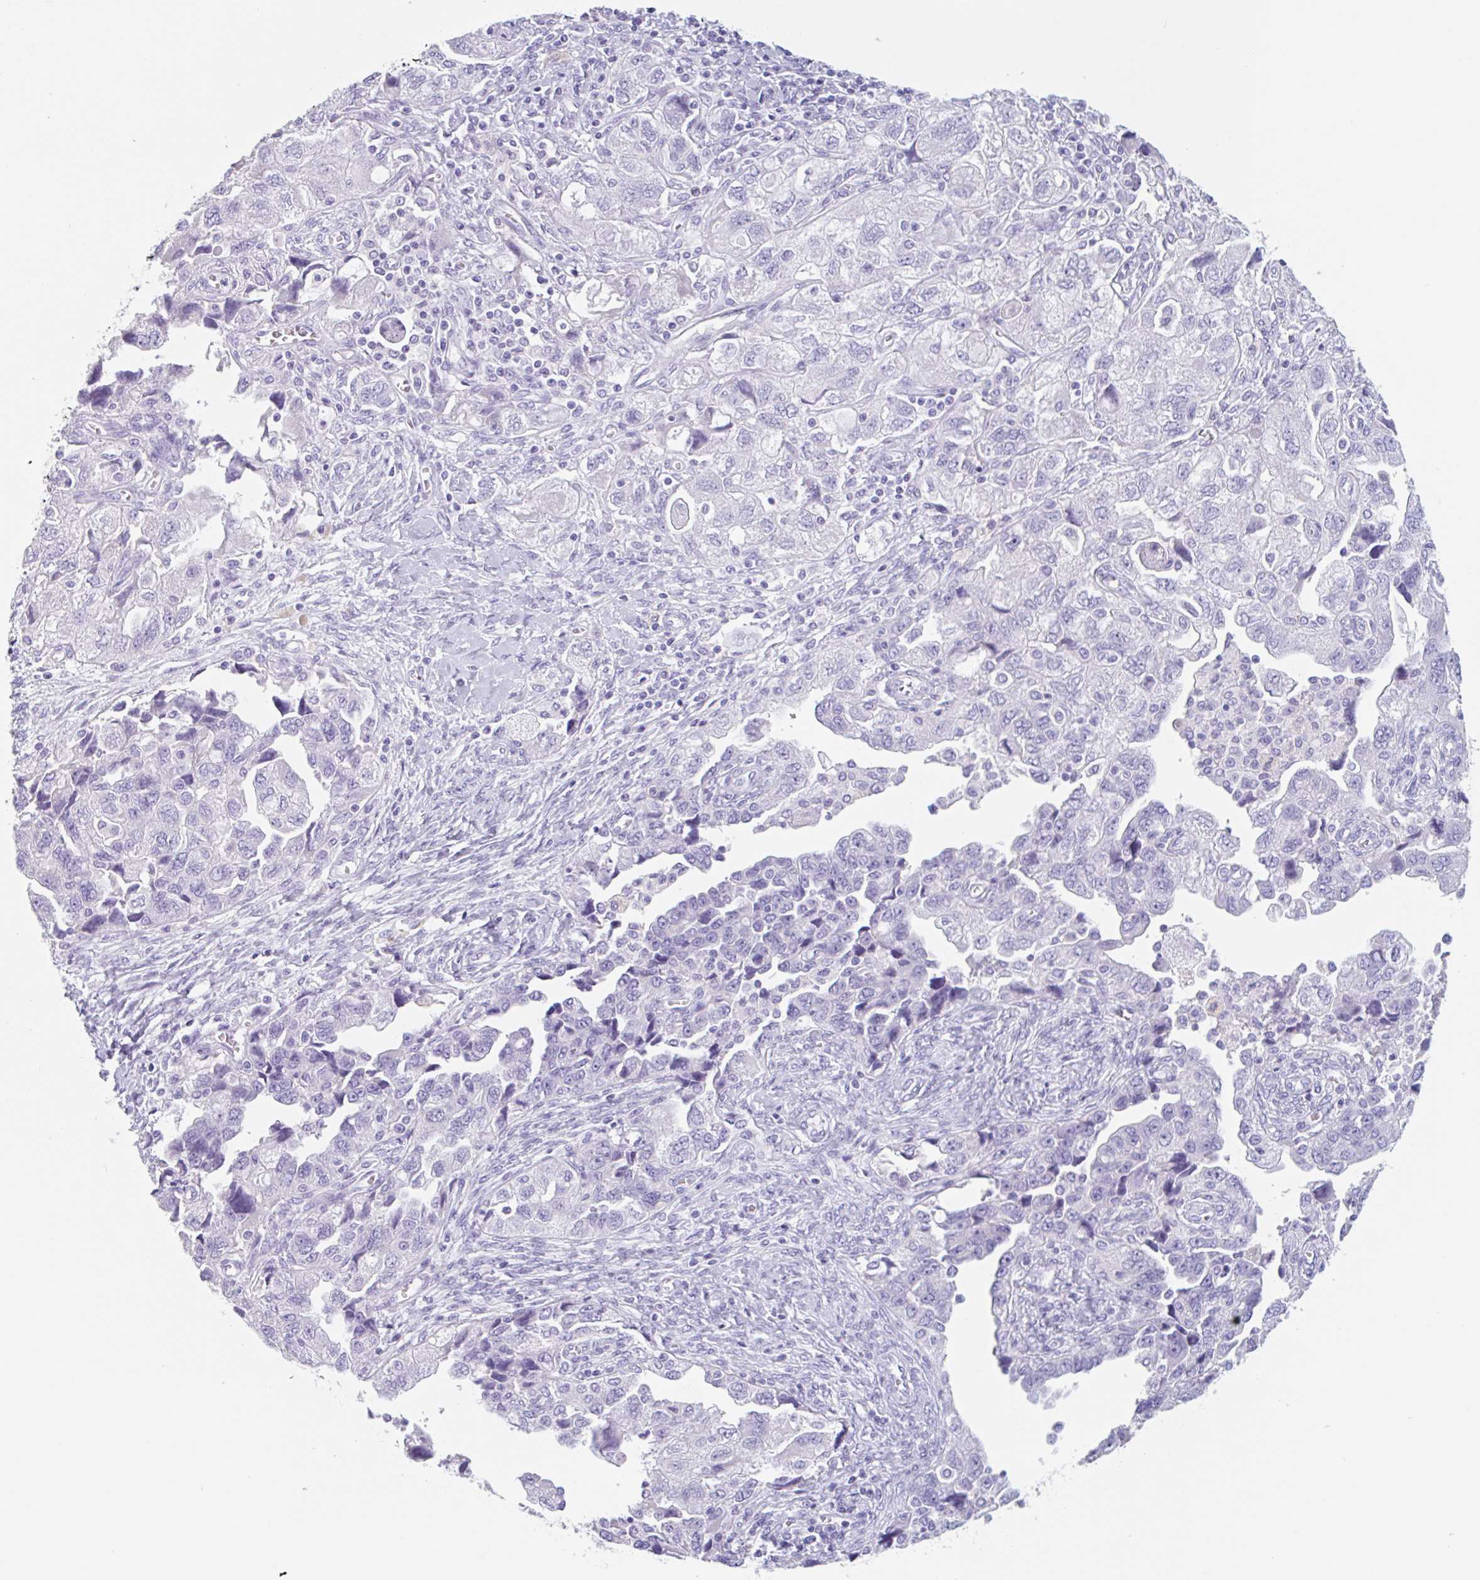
{"staining": {"intensity": "negative", "quantity": "none", "location": "none"}, "tissue": "ovarian cancer", "cell_type": "Tumor cells", "image_type": "cancer", "snomed": [{"axis": "morphology", "description": "Carcinoma, NOS"}, {"axis": "morphology", "description": "Cystadenocarcinoma, serous, NOS"}, {"axis": "topography", "description": "Ovary"}], "caption": "Photomicrograph shows no protein positivity in tumor cells of ovarian carcinoma tissue. (Stains: DAB (3,3'-diaminobenzidine) immunohistochemistry with hematoxylin counter stain, Microscopy: brightfield microscopy at high magnification).", "gene": "EMC4", "patient": {"sex": "female", "age": 69}}